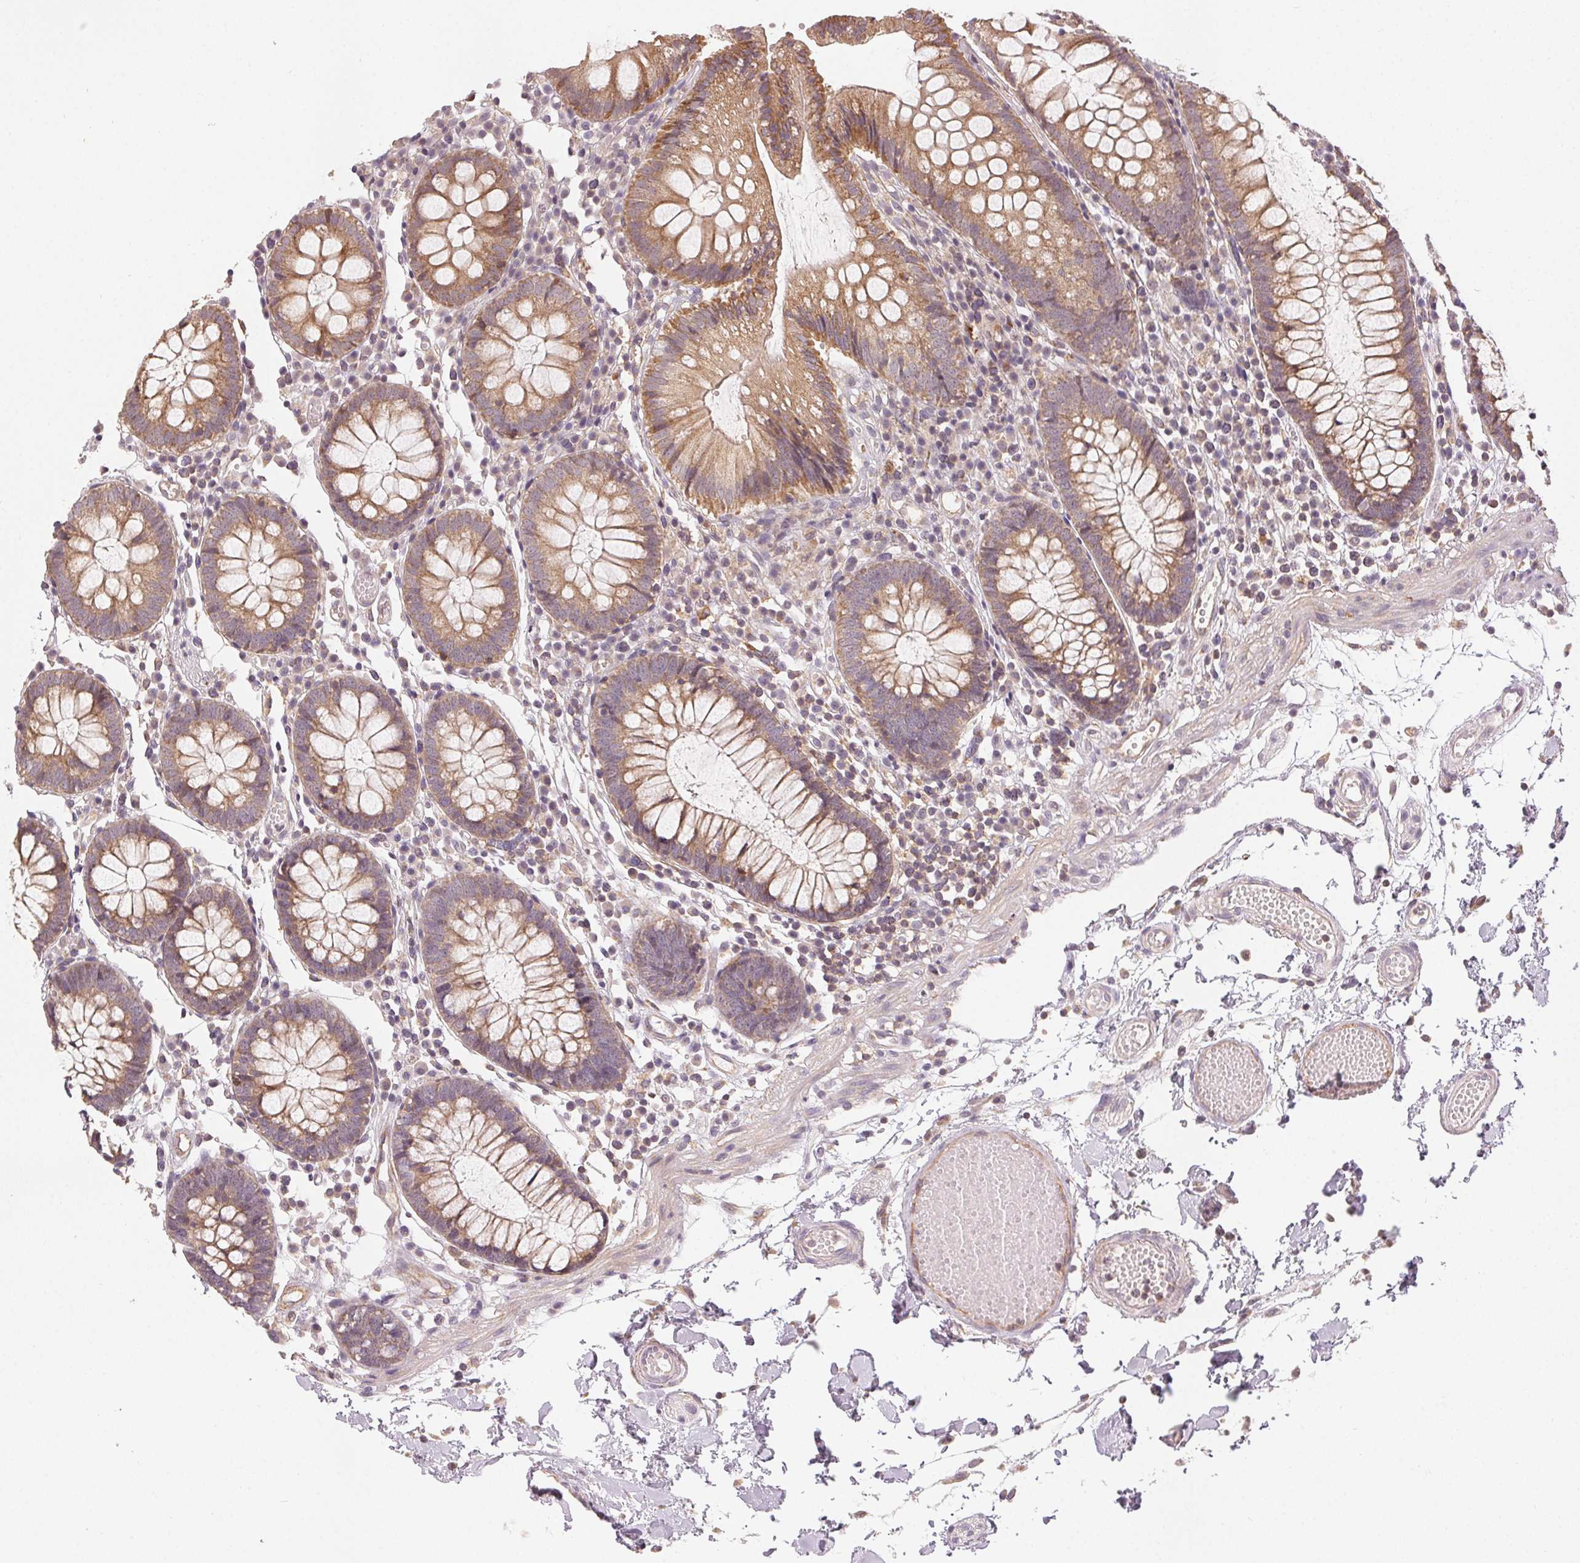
{"staining": {"intensity": "weak", "quantity": "25%-75%", "location": "cytoplasmic/membranous"}, "tissue": "colon", "cell_type": "Endothelial cells", "image_type": "normal", "snomed": [{"axis": "morphology", "description": "Normal tissue, NOS"}, {"axis": "morphology", "description": "Adenocarcinoma, NOS"}, {"axis": "topography", "description": "Colon"}], "caption": "Endothelial cells show low levels of weak cytoplasmic/membranous expression in approximately 25%-75% of cells in unremarkable human colon.", "gene": "NCOA4", "patient": {"sex": "male", "age": 83}}